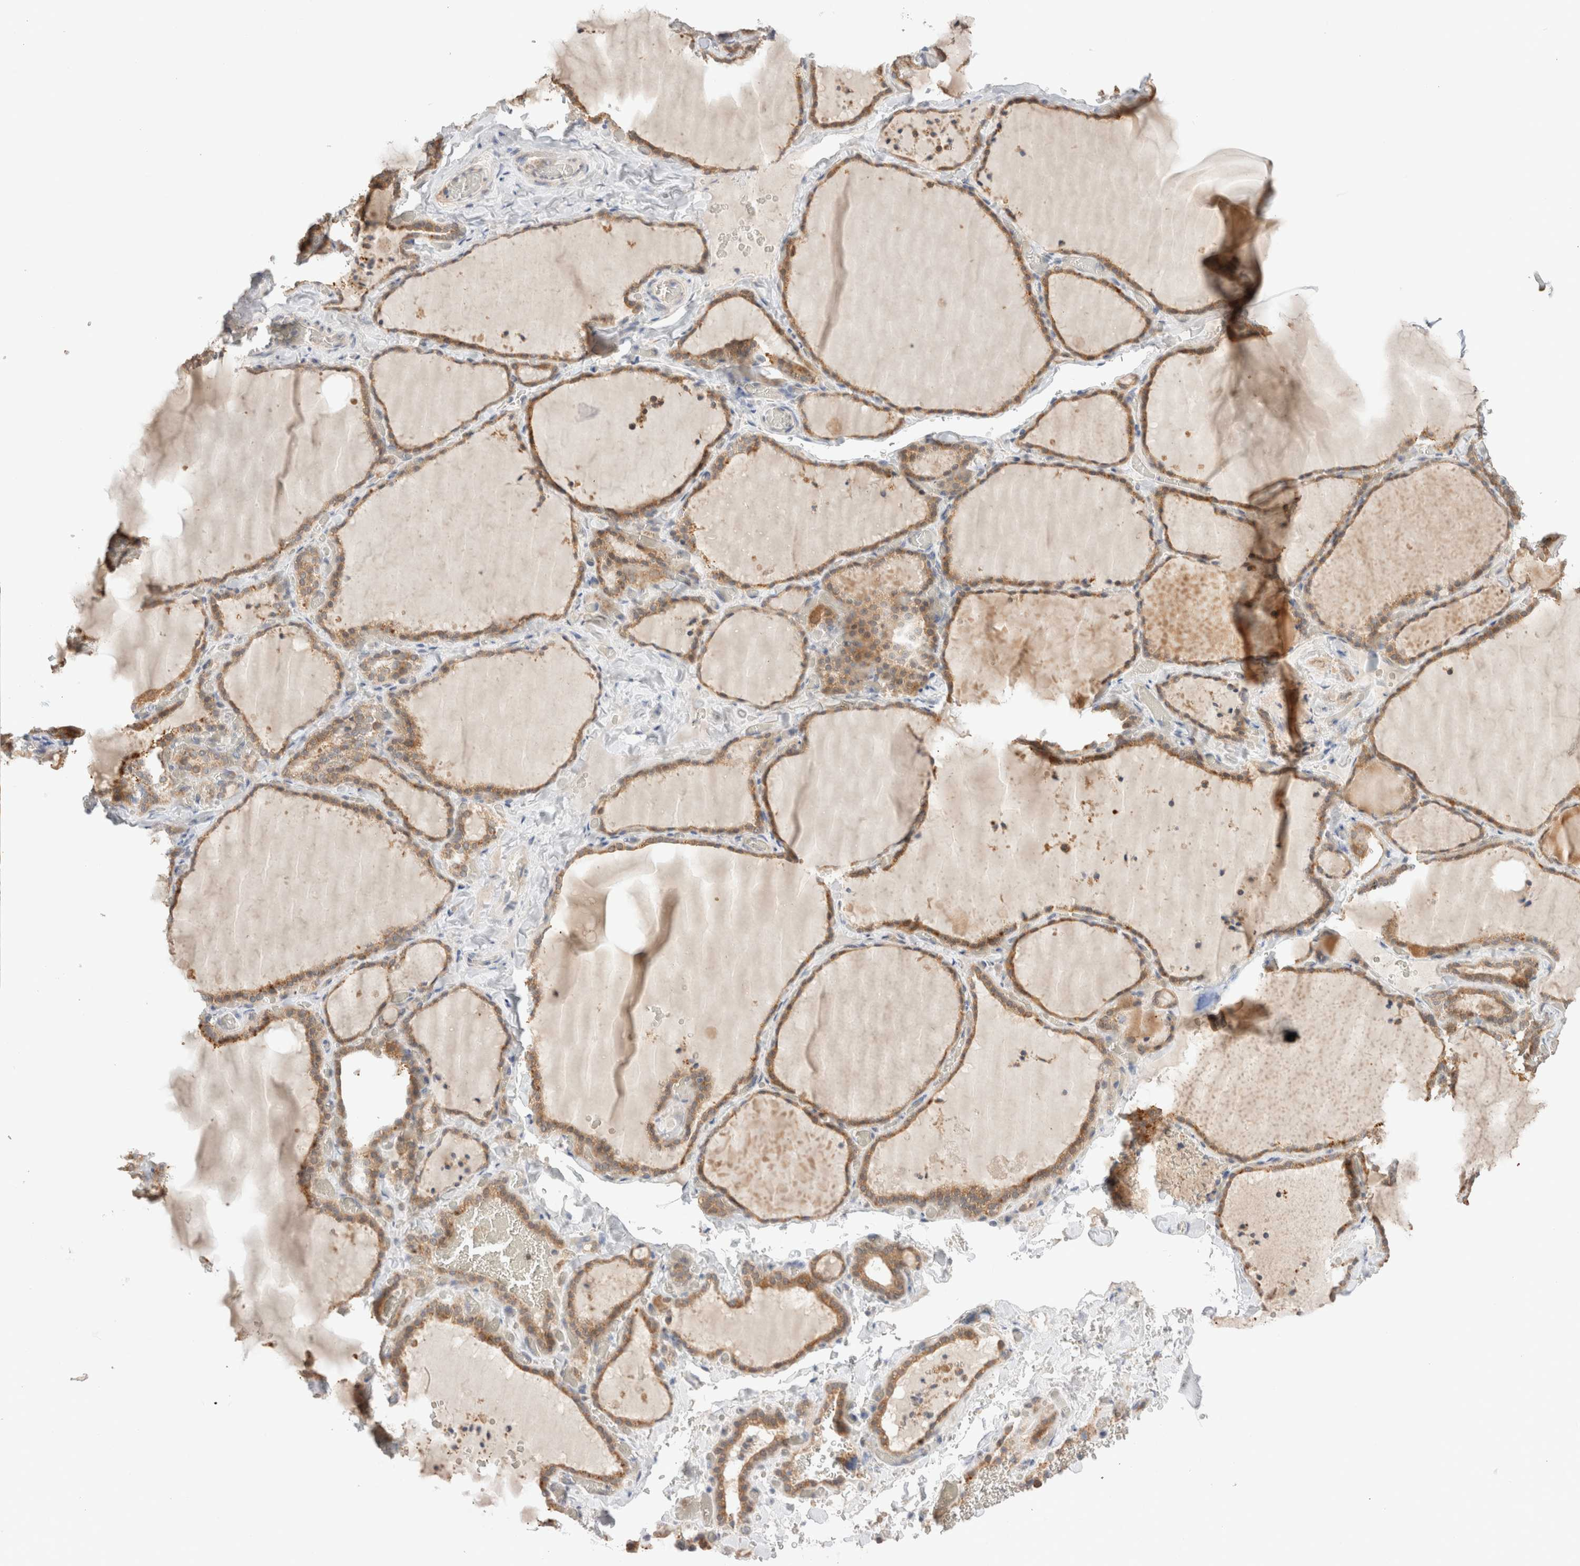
{"staining": {"intensity": "moderate", "quantity": ">75%", "location": "cytoplasmic/membranous"}, "tissue": "thyroid gland", "cell_type": "Glandular cells", "image_type": "normal", "snomed": [{"axis": "morphology", "description": "Normal tissue, NOS"}, {"axis": "topography", "description": "Thyroid gland"}], "caption": "Immunohistochemistry (IHC) image of unremarkable human thyroid gland stained for a protein (brown), which displays medium levels of moderate cytoplasmic/membranous staining in approximately >75% of glandular cells.", "gene": "CA13", "patient": {"sex": "female", "age": 22}}